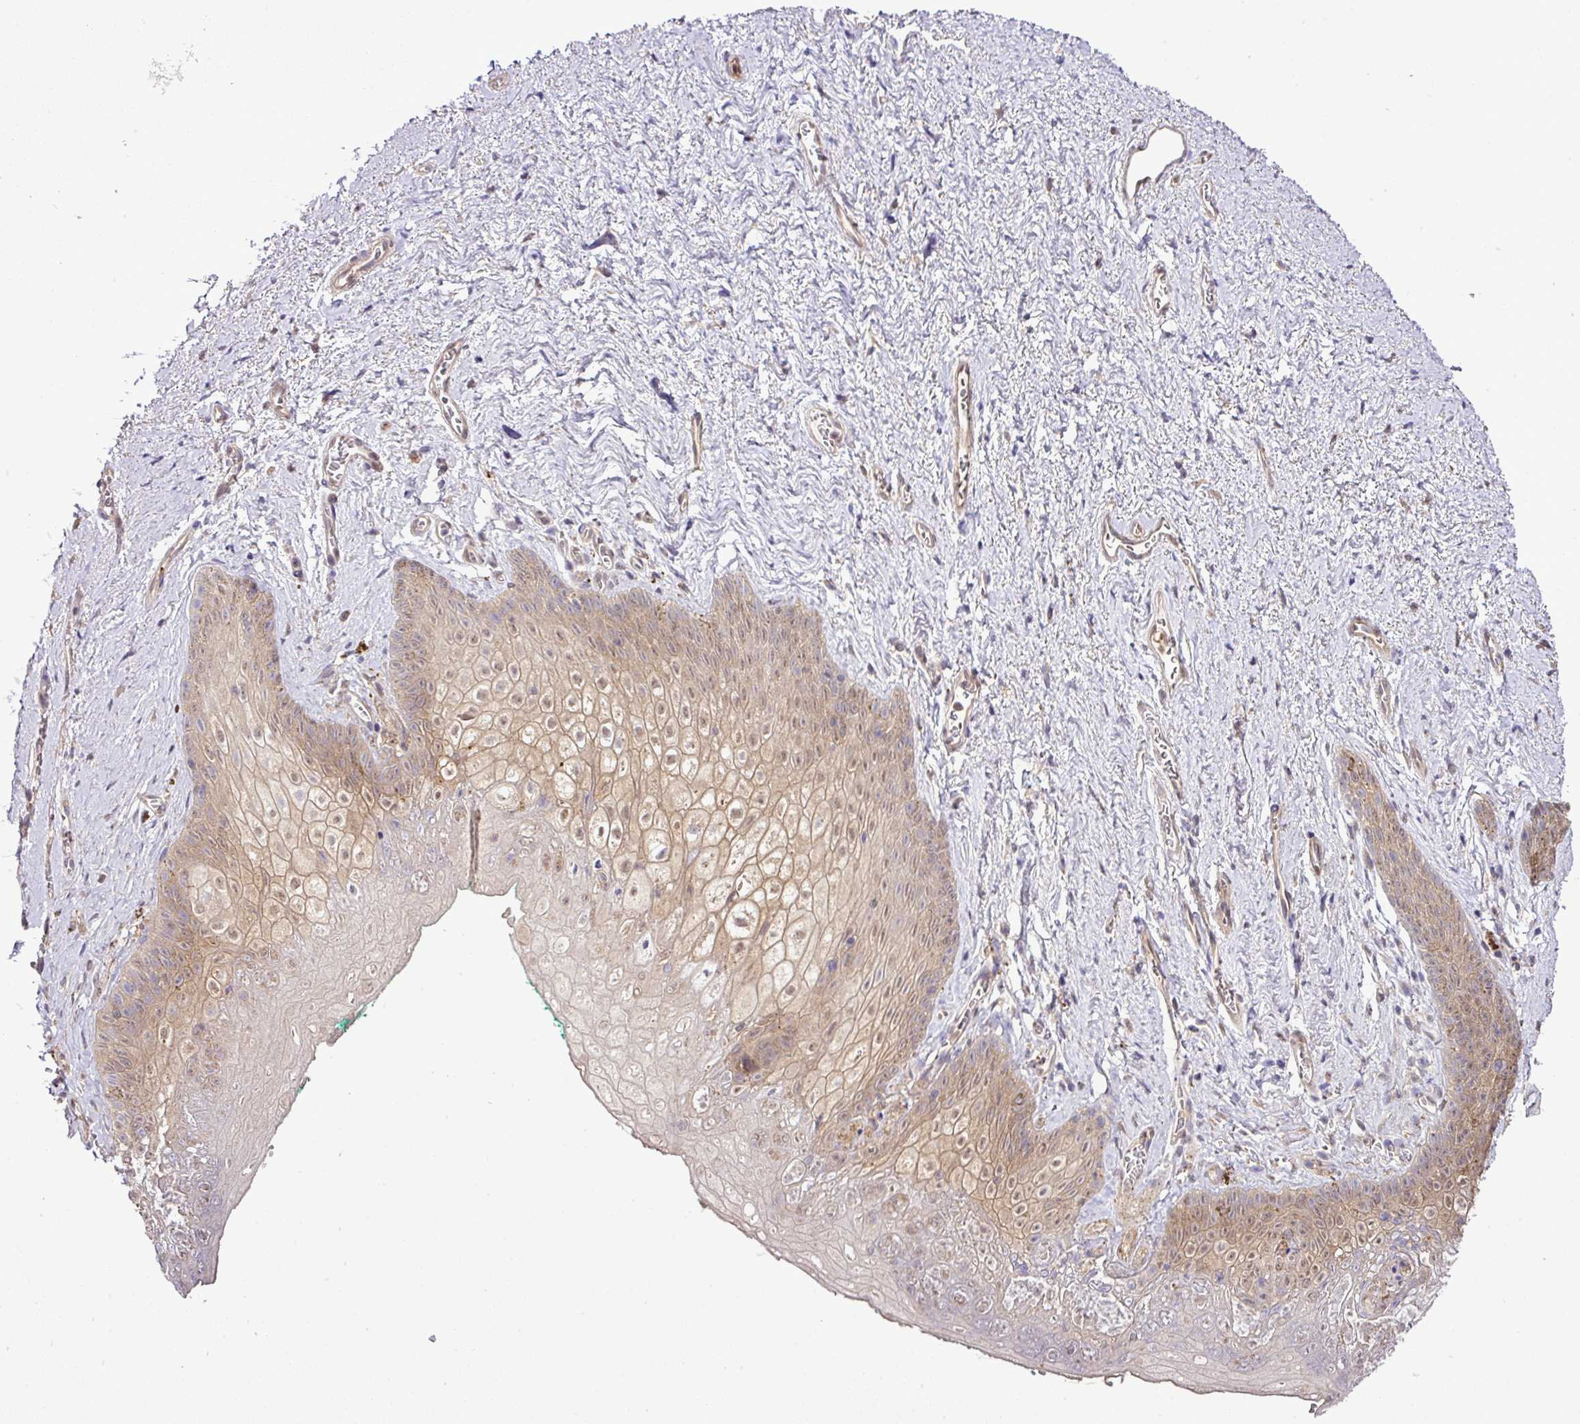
{"staining": {"intensity": "weak", "quantity": "25%-75%", "location": "cytoplasmic/membranous,nuclear"}, "tissue": "vagina", "cell_type": "Squamous epithelial cells", "image_type": "normal", "snomed": [{"axis": "morphology", "description": "Normal tissue, NOS"}, {"axis": "topography", "description": "Vulva"}, {"axis": "topography", "description": "Vagina"}, {"axis": "topography", "description": "Peripheral nerve tissue"}], "caption": "Immunohistochemistry (DAB) staining of unremarkable human vagina demonstrates weak cytoplasmic/membranous,nuclear protein positivity in about 25%-75% of squamous epithelial cells. (IHC, brightfield microscopy, high magnification).", "gene": "TMEM107", "patient": {"sex": "female", "age": 66}}